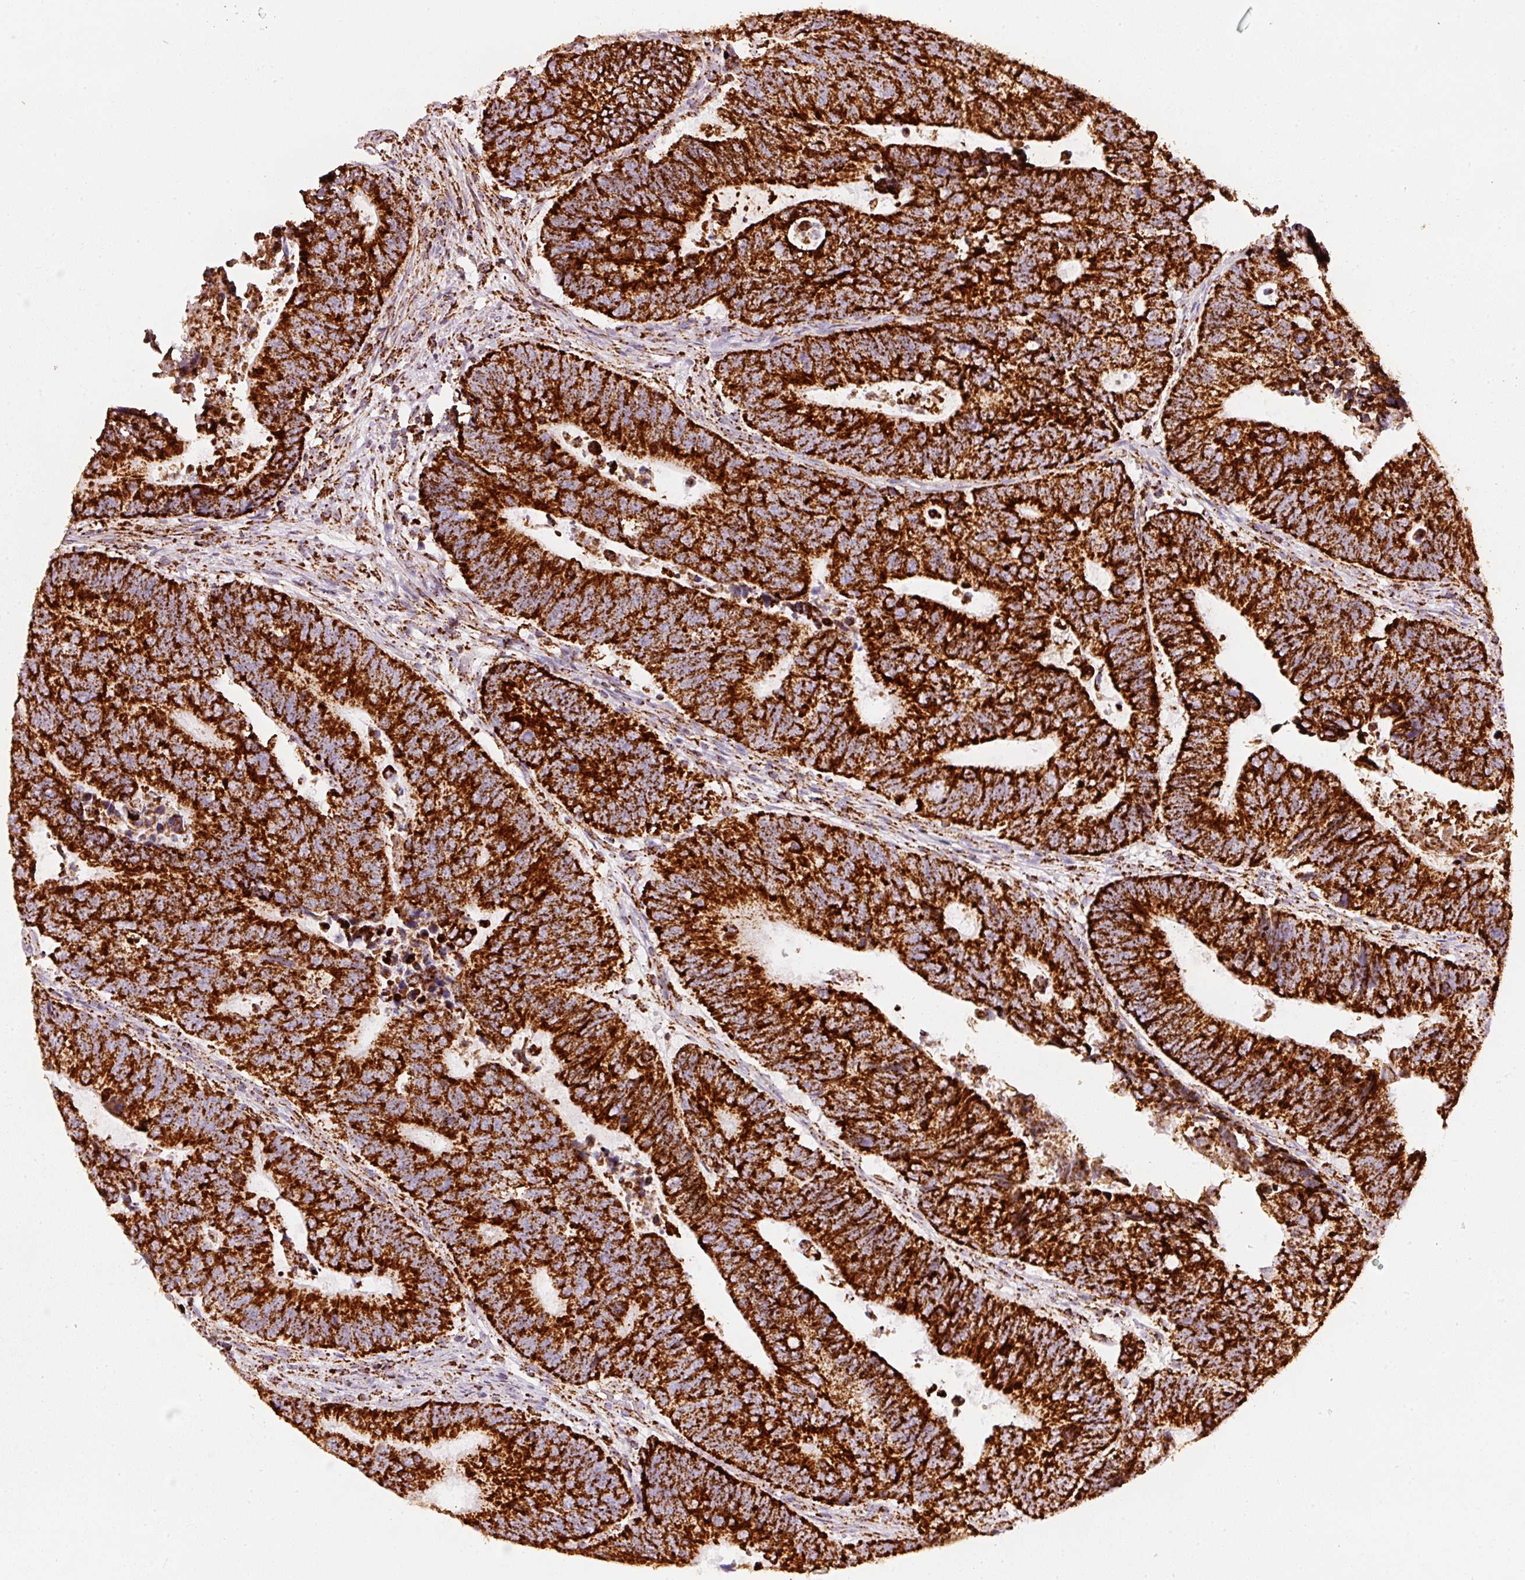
{"staining": {"intensity": "strong", "quantity": ">75%", "location": "cytoplasmic/membranous"}, "tissue": "colorectal cancer", "cell_type": "Tumor cells", "image_type": "cancer", "snomed": [{"axis": "morphology", "description": "Adenocarcinoma, NOS"}, {"axis": "topography", "description": "Colon"}], "caption": "Adenocarcinoma (colorectal) stained with DAB immunohistochemistry displays high levels of strong cytoplasmic/membranous positivity in approximately >75% of tumor cells.", "gene": "UQCRC1", "patient": {"sex": "male", "age": 87}}